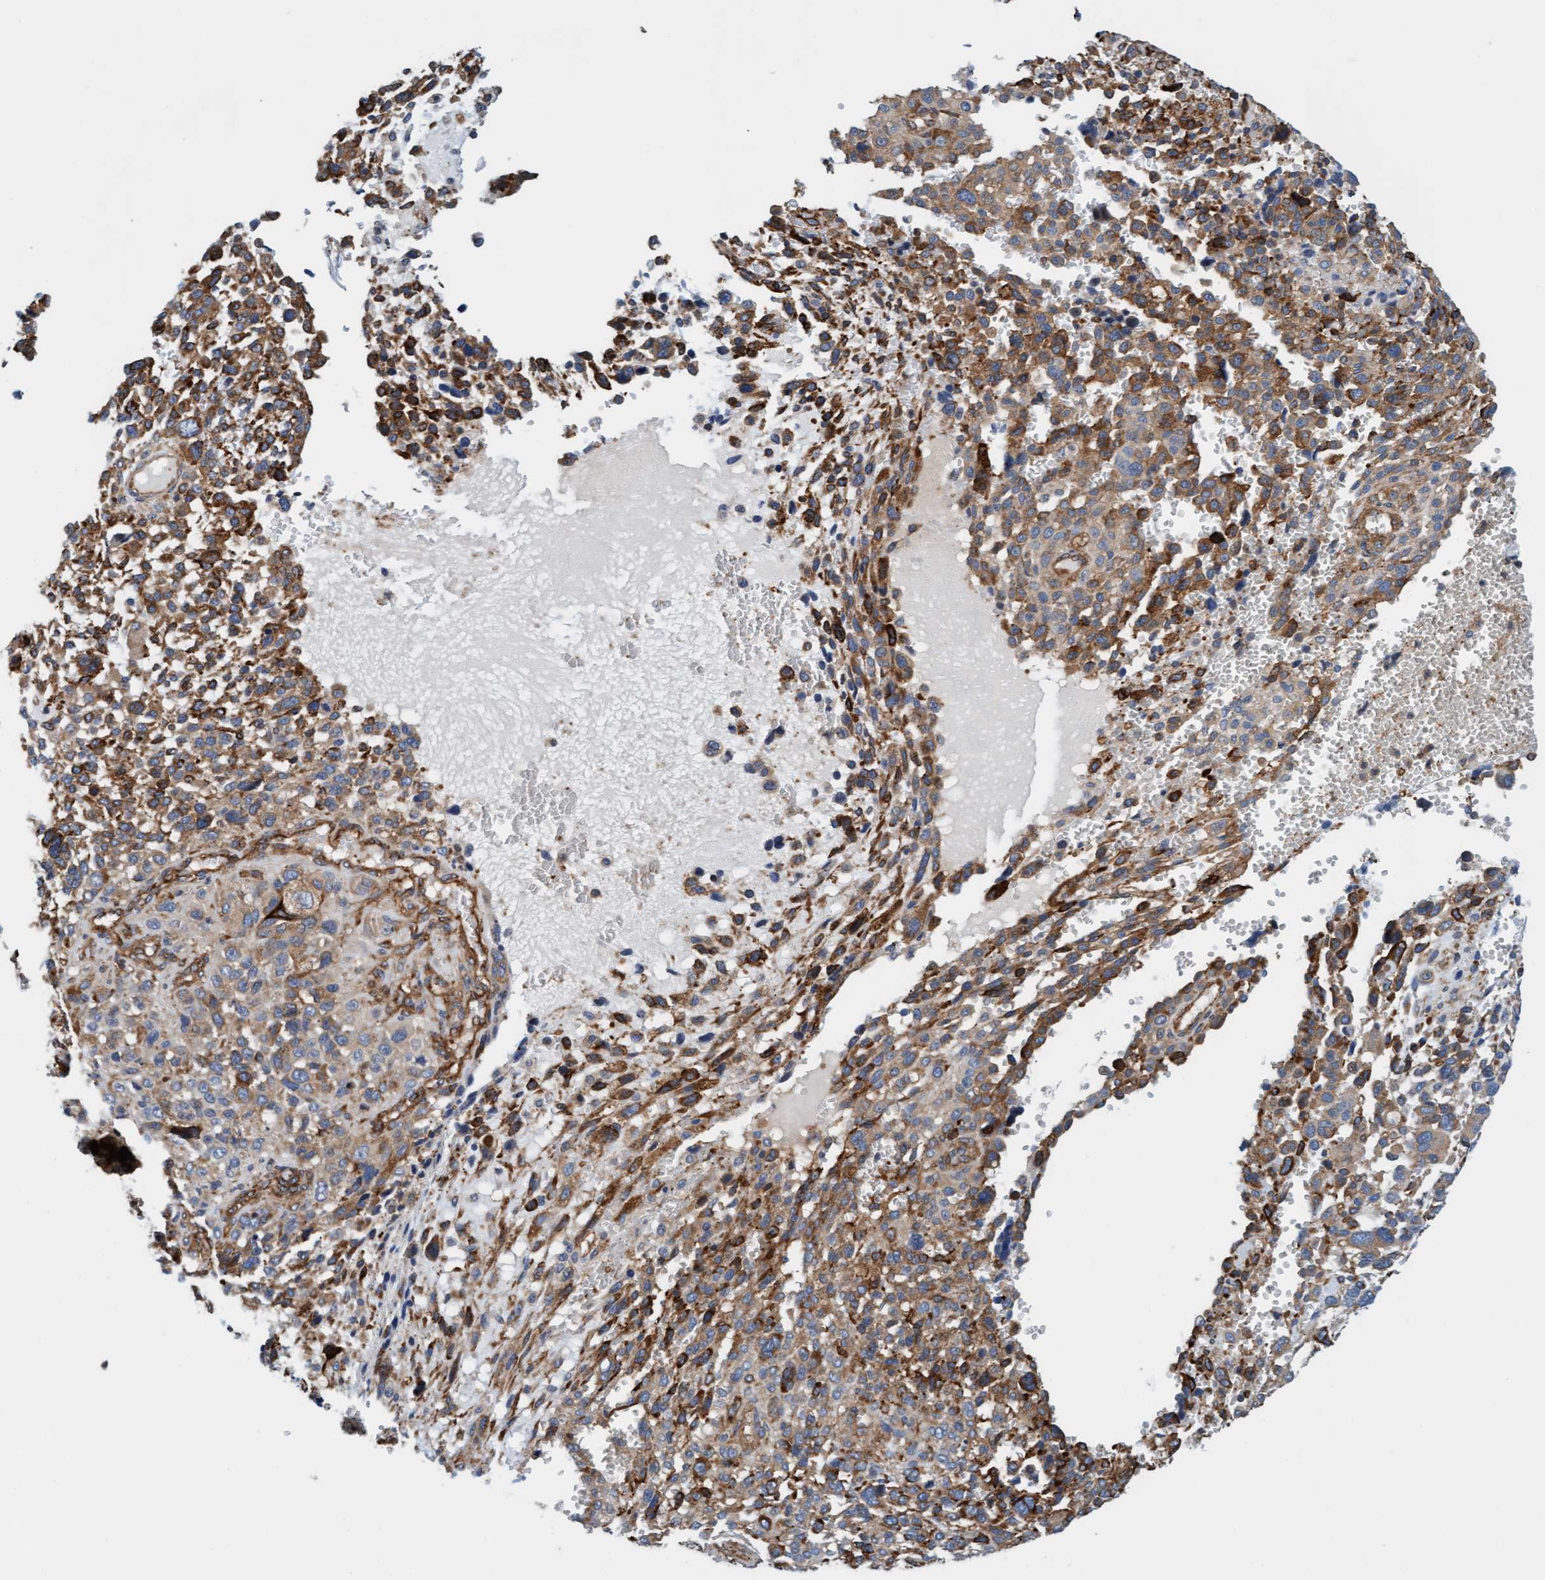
{"staining": {"intensity": "moderate", "quantity": ">75%", "location": "cytoplasmic/membranous"}, "tissue": "melanoma", "cell_type": "Tumor cells", "image_type": "cancer", "snomed": [{"axis": "morphology", "description": "Malignant melanoma, NOS"}, {"axis": "topography", "description": "Skin"}], "caption": "Brown immunohistochemical staining in malignant melanoma shows moderate cytoplasmic/membranous staining in about >75% of tumor cells. (DAB (3,3'-diaminobenzidine) IHC, brown staining for protein, blue staining for nuclei).", "gene": "FMNL3", "patient": {"sex": "female", "age": 55}}